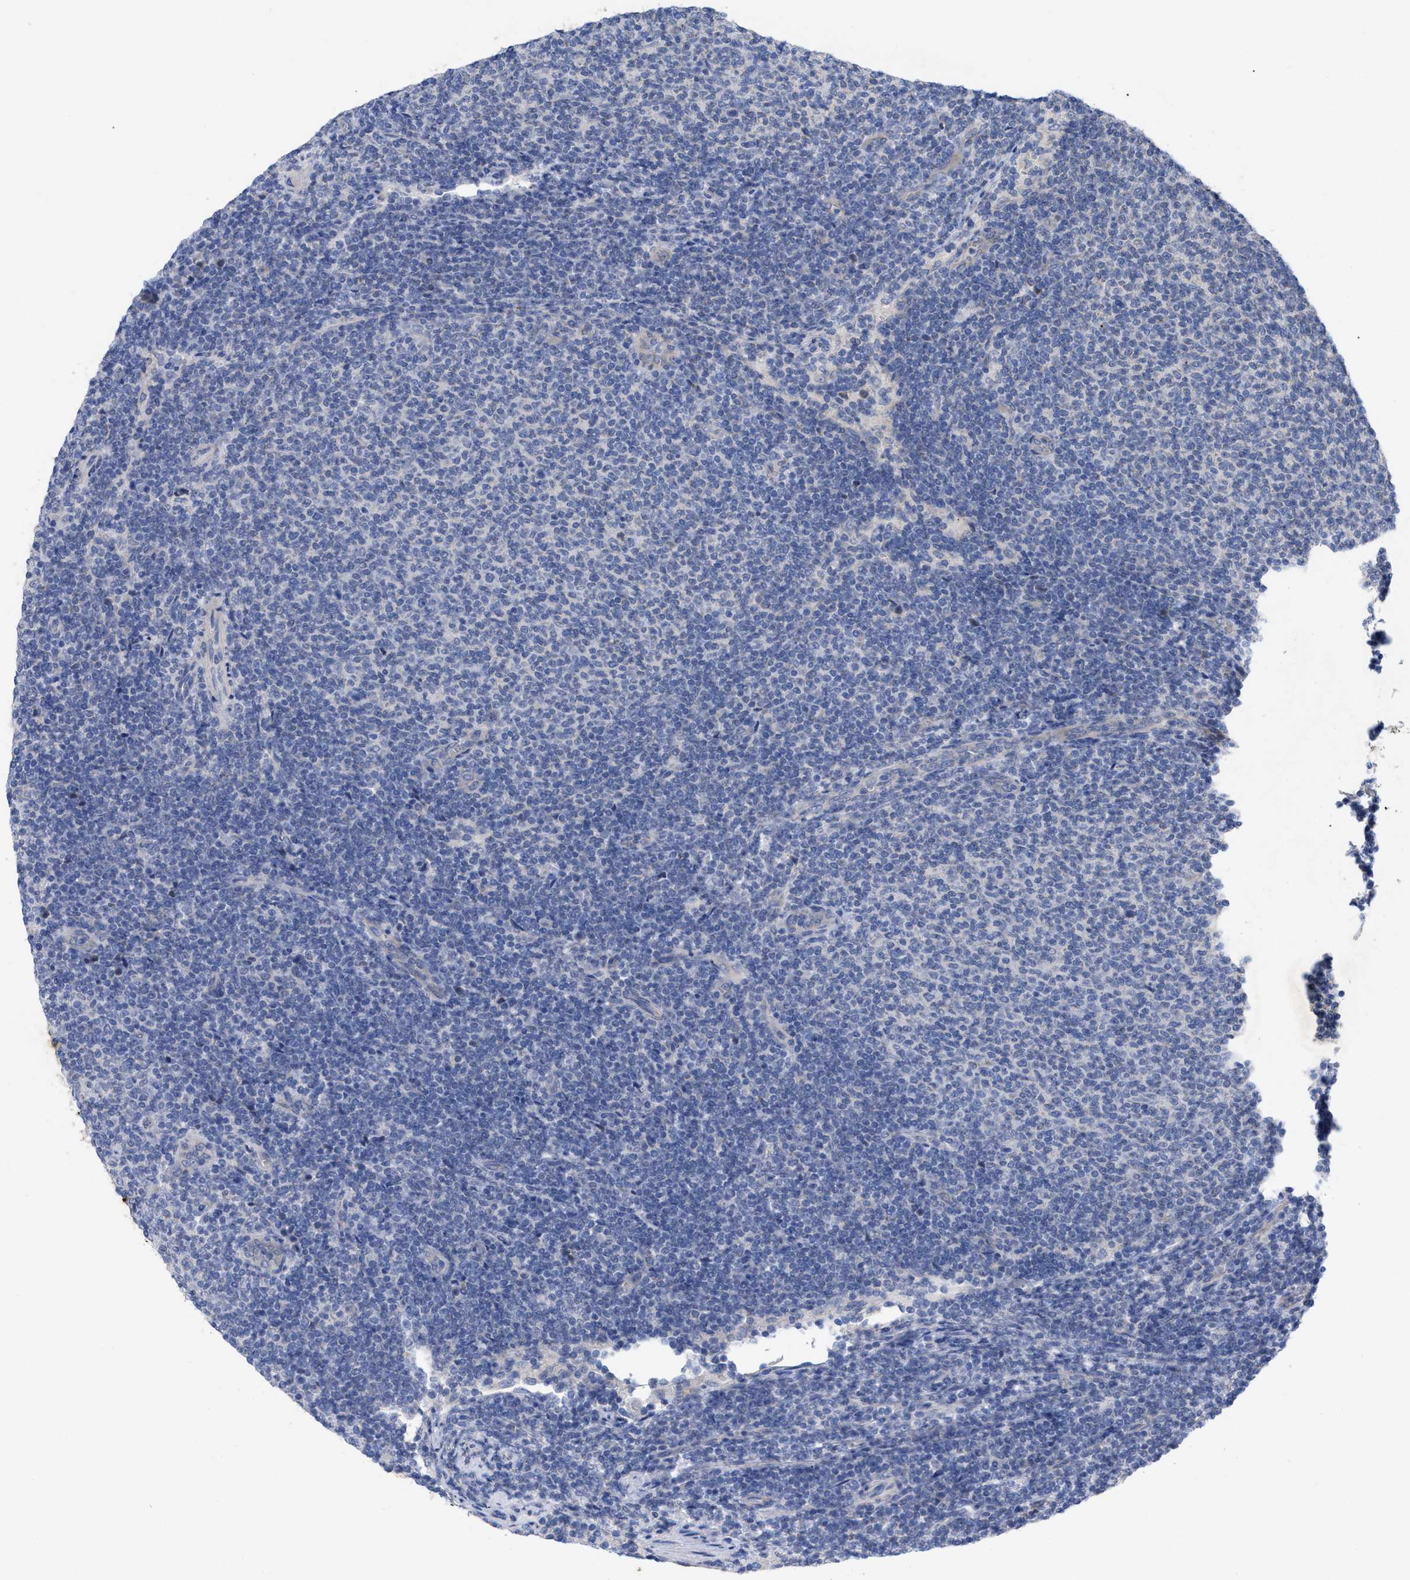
{"staining": {"intensity": "negative", "quantity": "none", "location": "none"}, "tissue": "lymphoma", "cell_type": "Tumor cells", "image_type": "cancer", "snomed": [{"axis": "morphology", "description": "Malignant lymphoma, non-Hodgkin's type, Low grade"}, {"axis": "topography", "description": "Lymph node"}], "caption": "A photomicrograph of human lymphoma is negative for staining in tumor cells.", "gene": "VIP", "patient": {"sex": "male", "age": 66}}